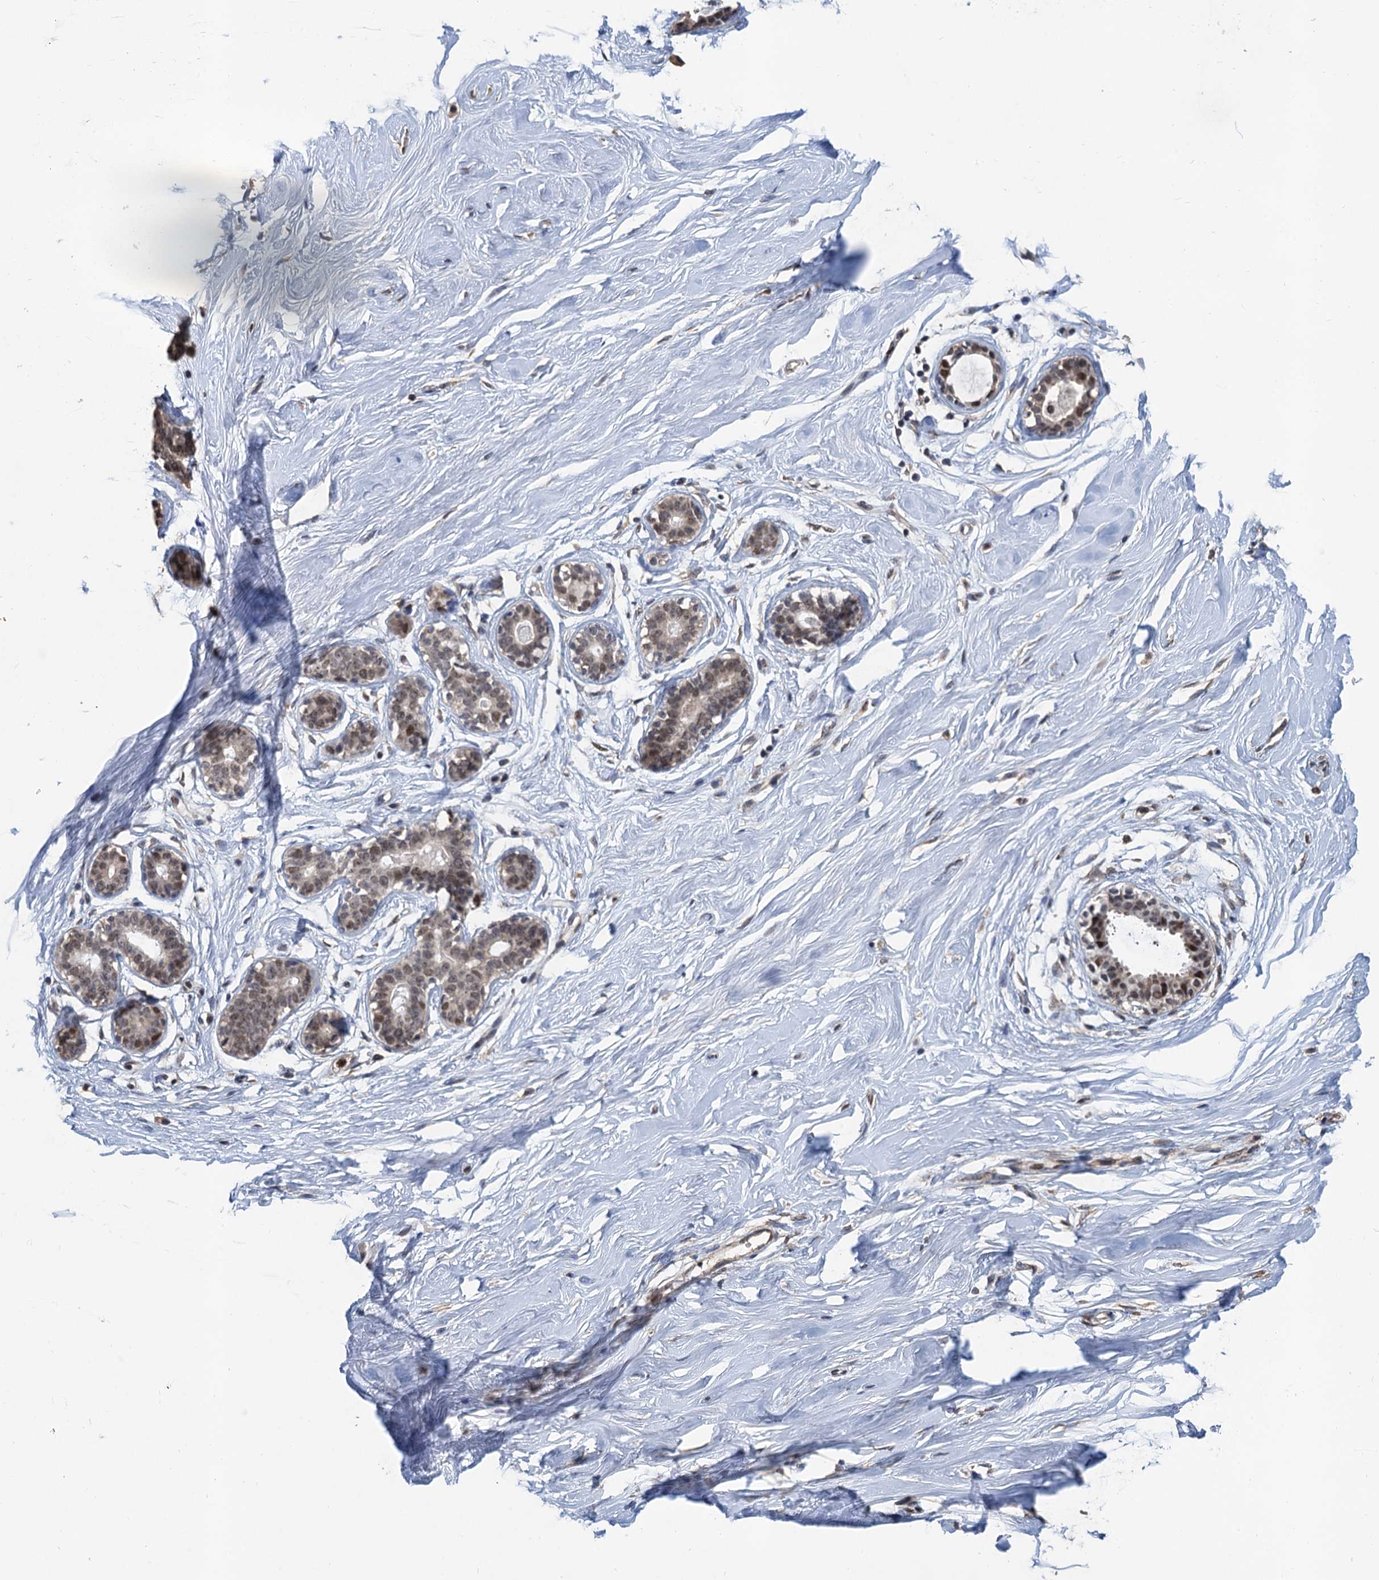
{"staining": {"intensity": "moderate", "quantity": ">75%", "location": "nuclear"}, "tissue": "breast", "cell_type": "Adipocytes", "image_type": "normal", "snomed": [{"axis": "morphology", "description": "Normal tissue, NOS"}, {"axis": "morphology", "description": "Adenoma, NOS"}, {"axis": "topography", "description": "Breast"}], "caption": "Protein analysis of benign breast displays moderate nuclear staining in about >75% of adipocytes. Nuclei are stained in blue.", "gene": "TSEN34", "patient": {"sex": "female", "age": 23}}